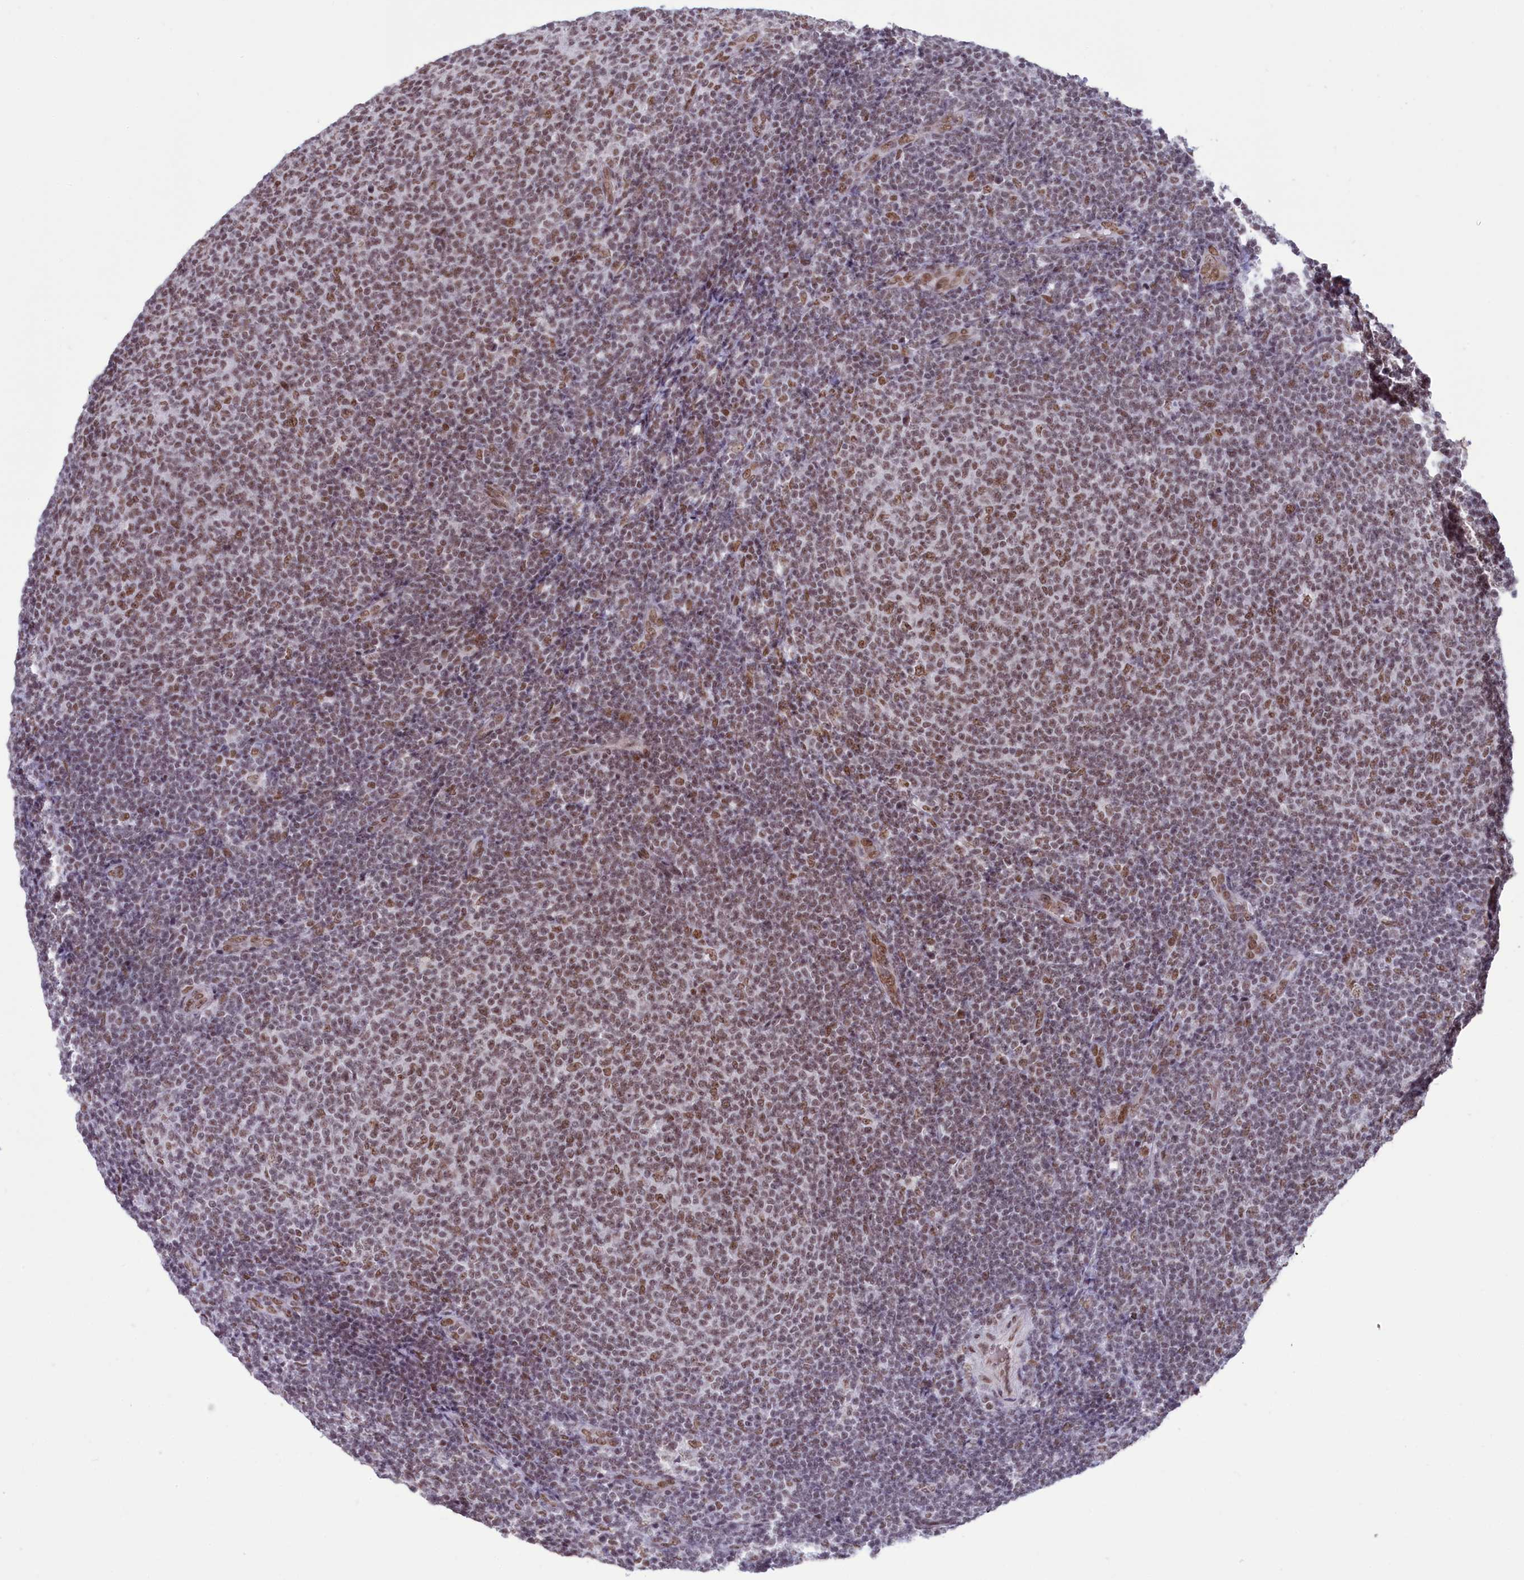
{"staining": {"intensity": "weak", "quantity": ">75%", "location": "nuclear"}, "tissue": "lymphoma", "cell_type": "Tumor cells", "image_type": "cancer", "snomed": [{"axis": "morphology", "description": "Malignant lymphoma, non-Hodgkin's type, Low grade"}, {"axis": "topography", "description": "Lymph node"}], "caption": "Human low-grade malignant lymphoma, non-Hodgkin's type stained for a protein (brown) exhibits weak nuclear positive expression in about >75% of tumor cells.", "gene": "MPHOSPH8", "patient": {"sex": "male", "age": 66}}